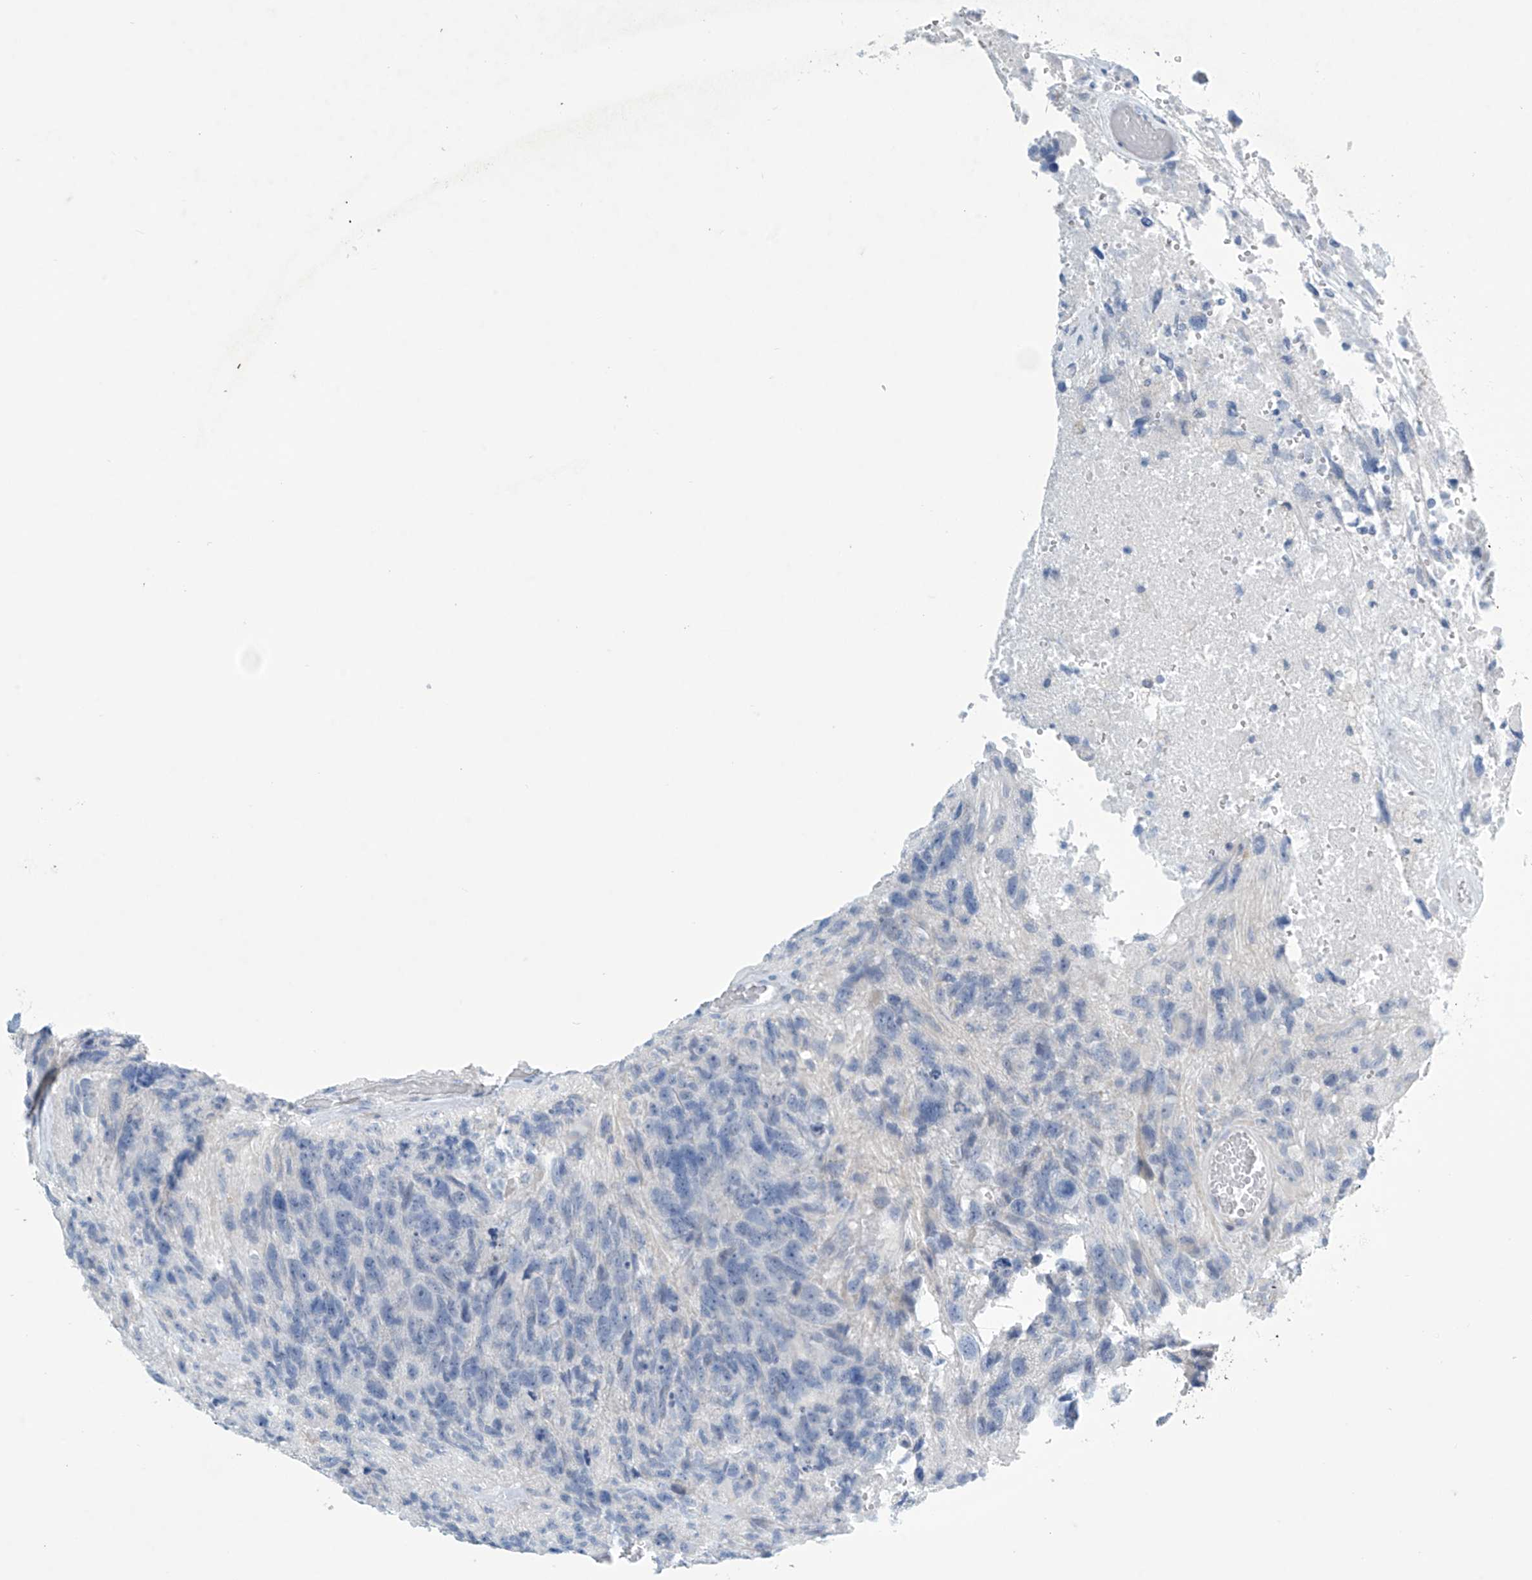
{"staining": {"intensity": "negative", "quantity": "none", "location": "none"}, "tissue": "glioma", "cell_type": "Tumor cells", "image_type": "cancer", "snomed": [{"axis": "morphology", "description": "Glioma, malignant, High grade"}, {"axis": "topography", "description": "Brain"}], "caption": "This is a micrograph of immunohistochemistry staining of glioma, which shows no expression in tumor cells. Brightfield microscopy of immunohistochemistry stained with DAB (3,3'-diaminobenzidine) (brown) and hematoxylin (blue), captured at high magnification.", "gene": "SLC35A5", "patient": {"sex": "male", "age": 69}}